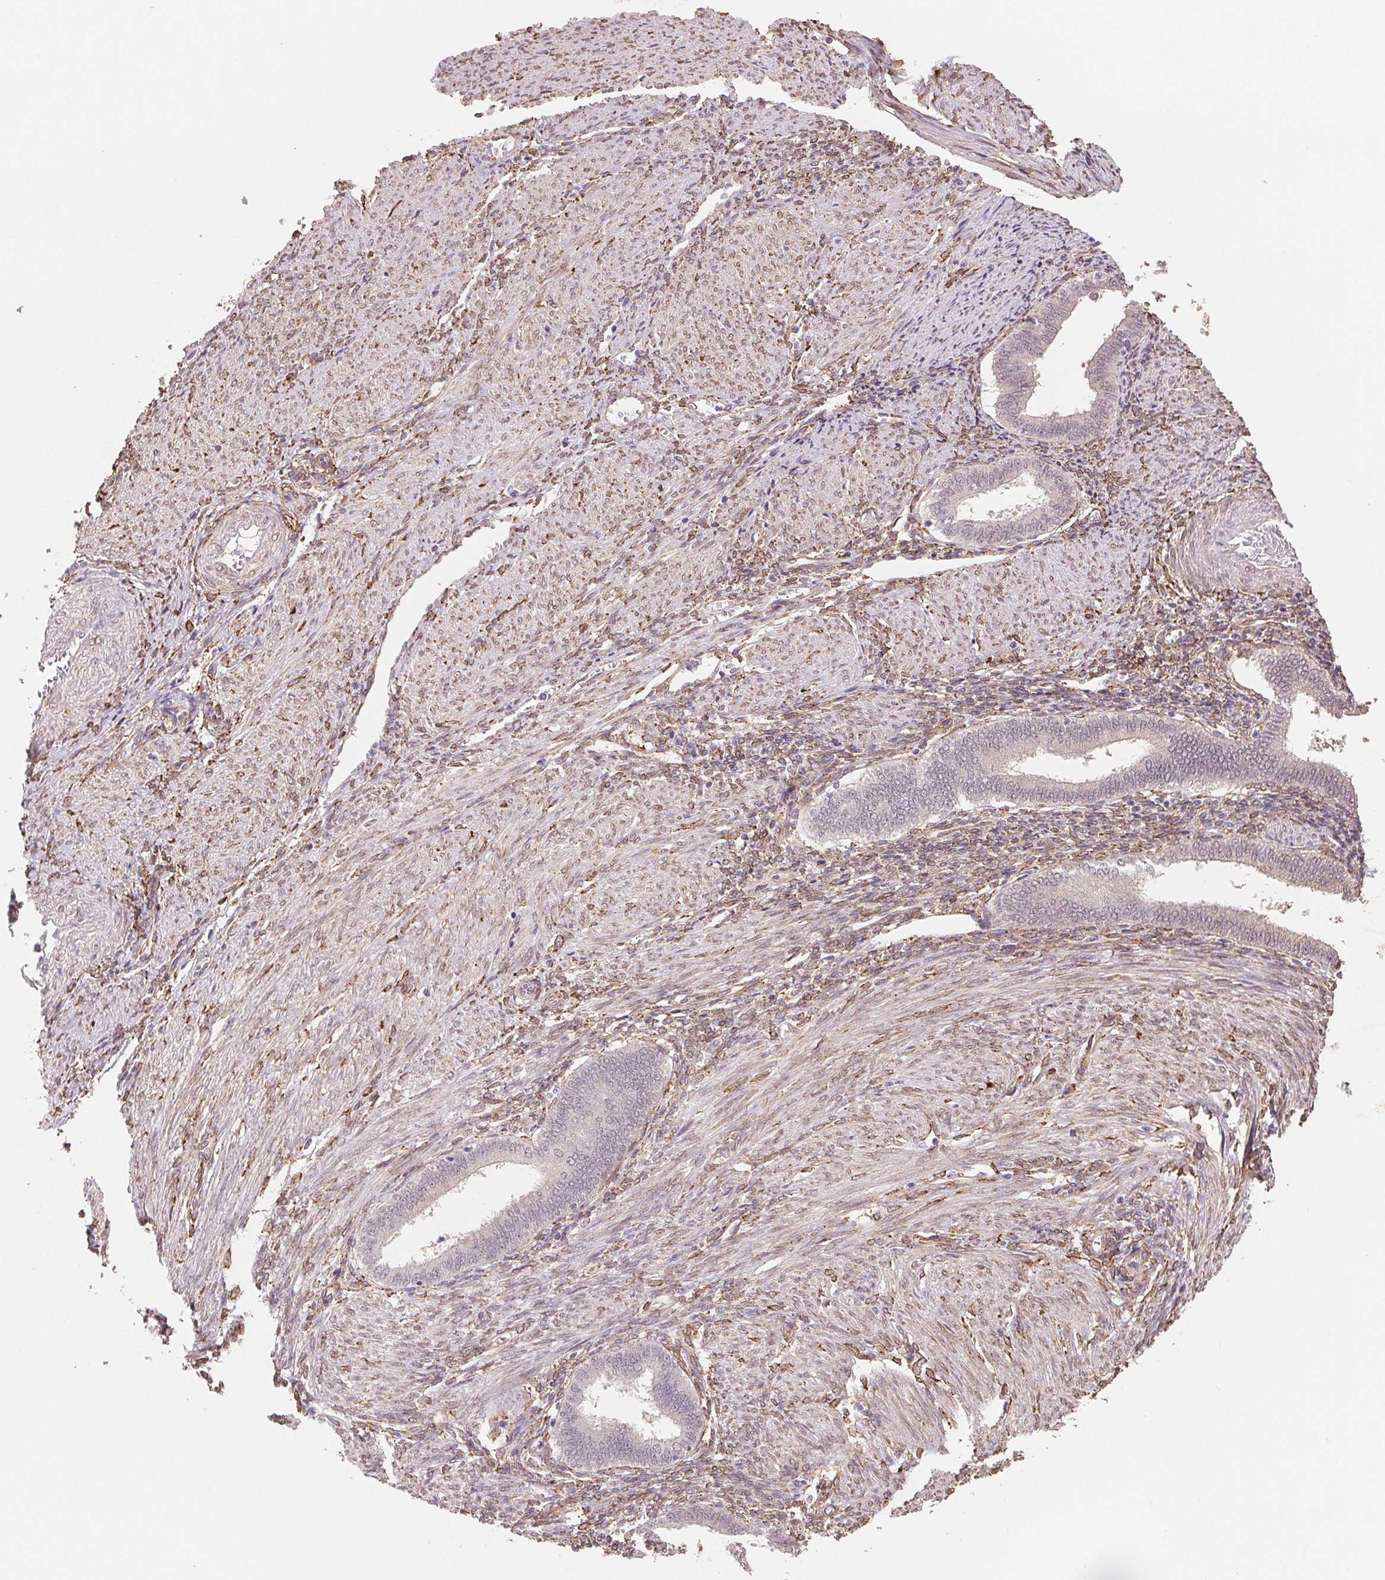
{"staining": {"intensity": "moderate", "quantity": ">75%", "location": "cytoplasmic/membranous"}, "tissue": "endometrium", "cell_type": "Cells in endometrial stroma", "image_type": "normal", "snomed": [{"axis": "morphology", "description": "Normal tissue, NOS"}, {"axis": "topography", "description": "Endometrium"}], "caption": "IHC photomicrograph of benign endometrium: human endometrium stained using immunohistochemistry (IHC) demonstrates medium levels of moderate protein expression localized specifically in the cytoplasmic/membranous of cells in endometrial stroma, appearing as a cytoplasmic/membranous brown color.", "gene": "FKBP10", "patient": {"sex": "female", "age": 42}}